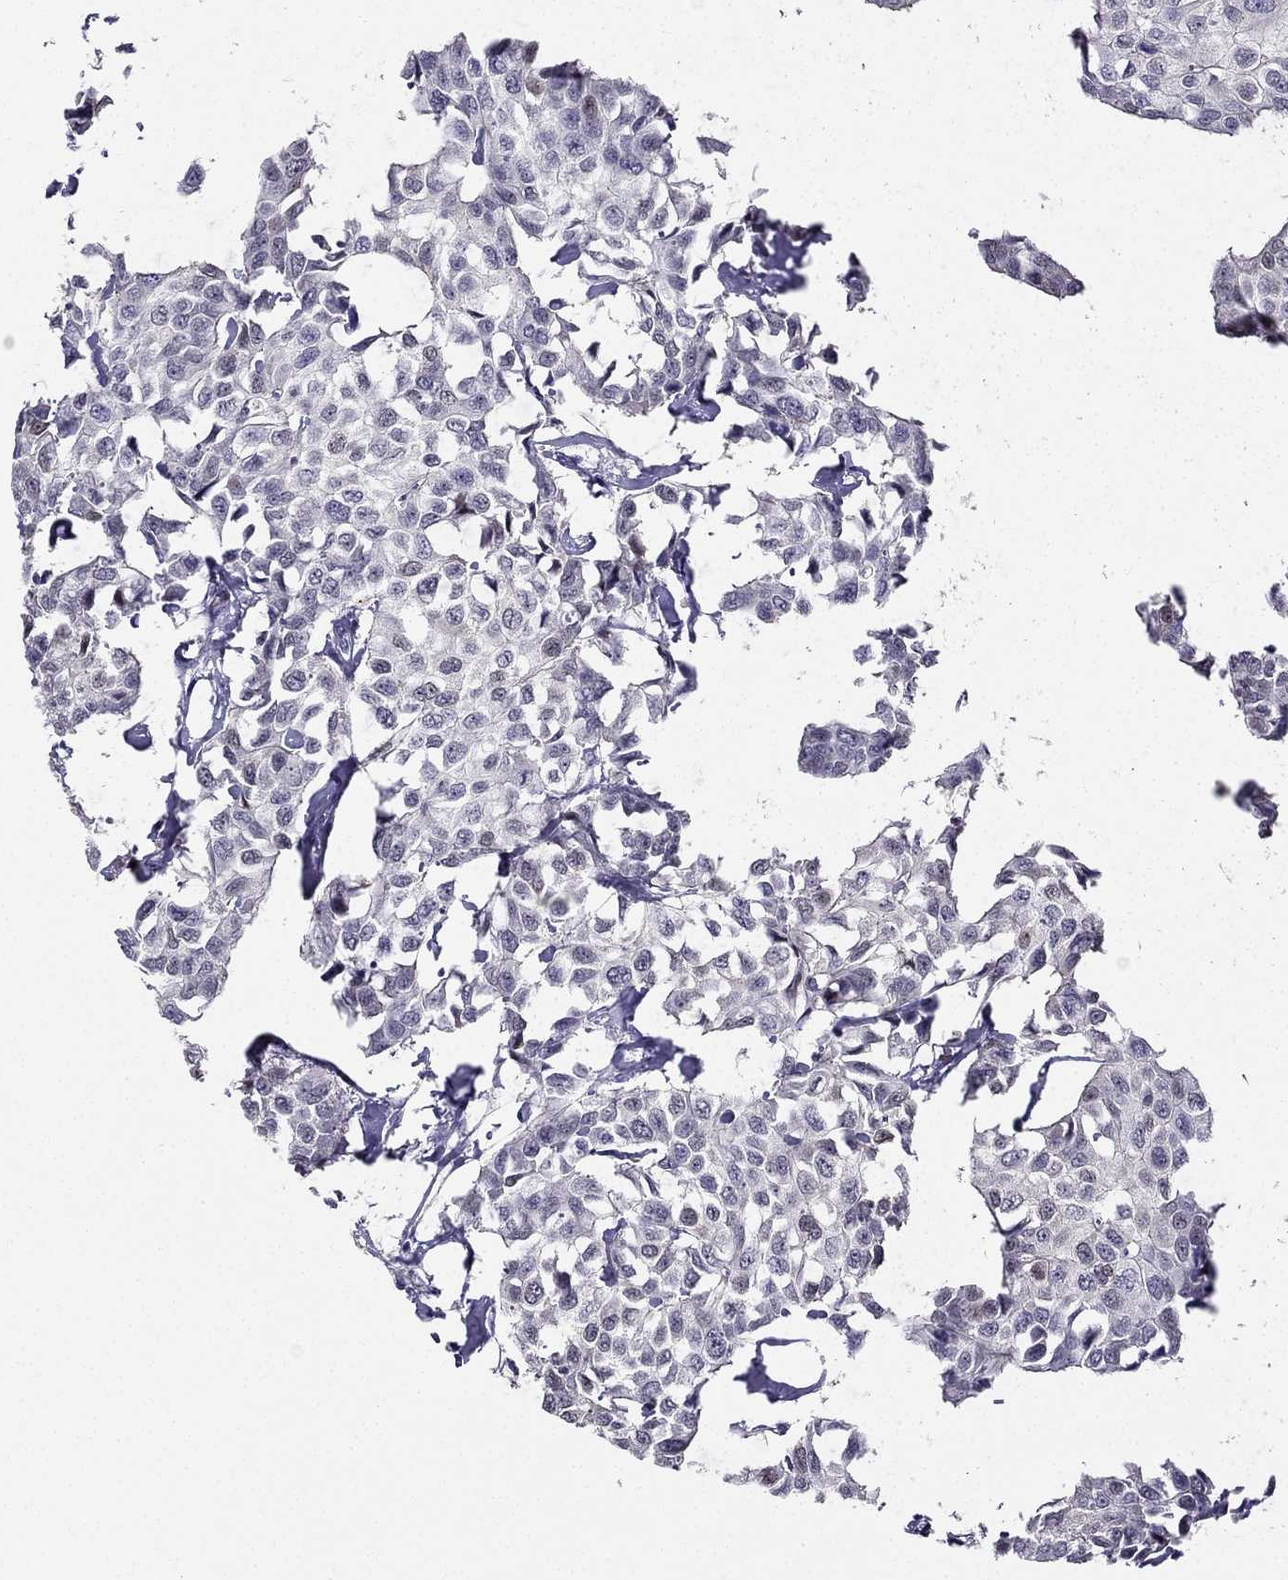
{"staining": {"intensity": "negative", "quantity": "none", "location": "none"}, "tissue": "breast cancer", "cell_type": "Tumor cells", "image_type": "cancer", "snomed": [{"axis": "morphology", "description": "Duct carcinoma"}, {"axis": "topography", "description": "Breast"}], "caption": "Protein analysis of breast invasive ductal carcinoma shows no significant expression in tumor cells.", "gene": "RSPH14", "patient": {"sex": "female", "age": 80}}